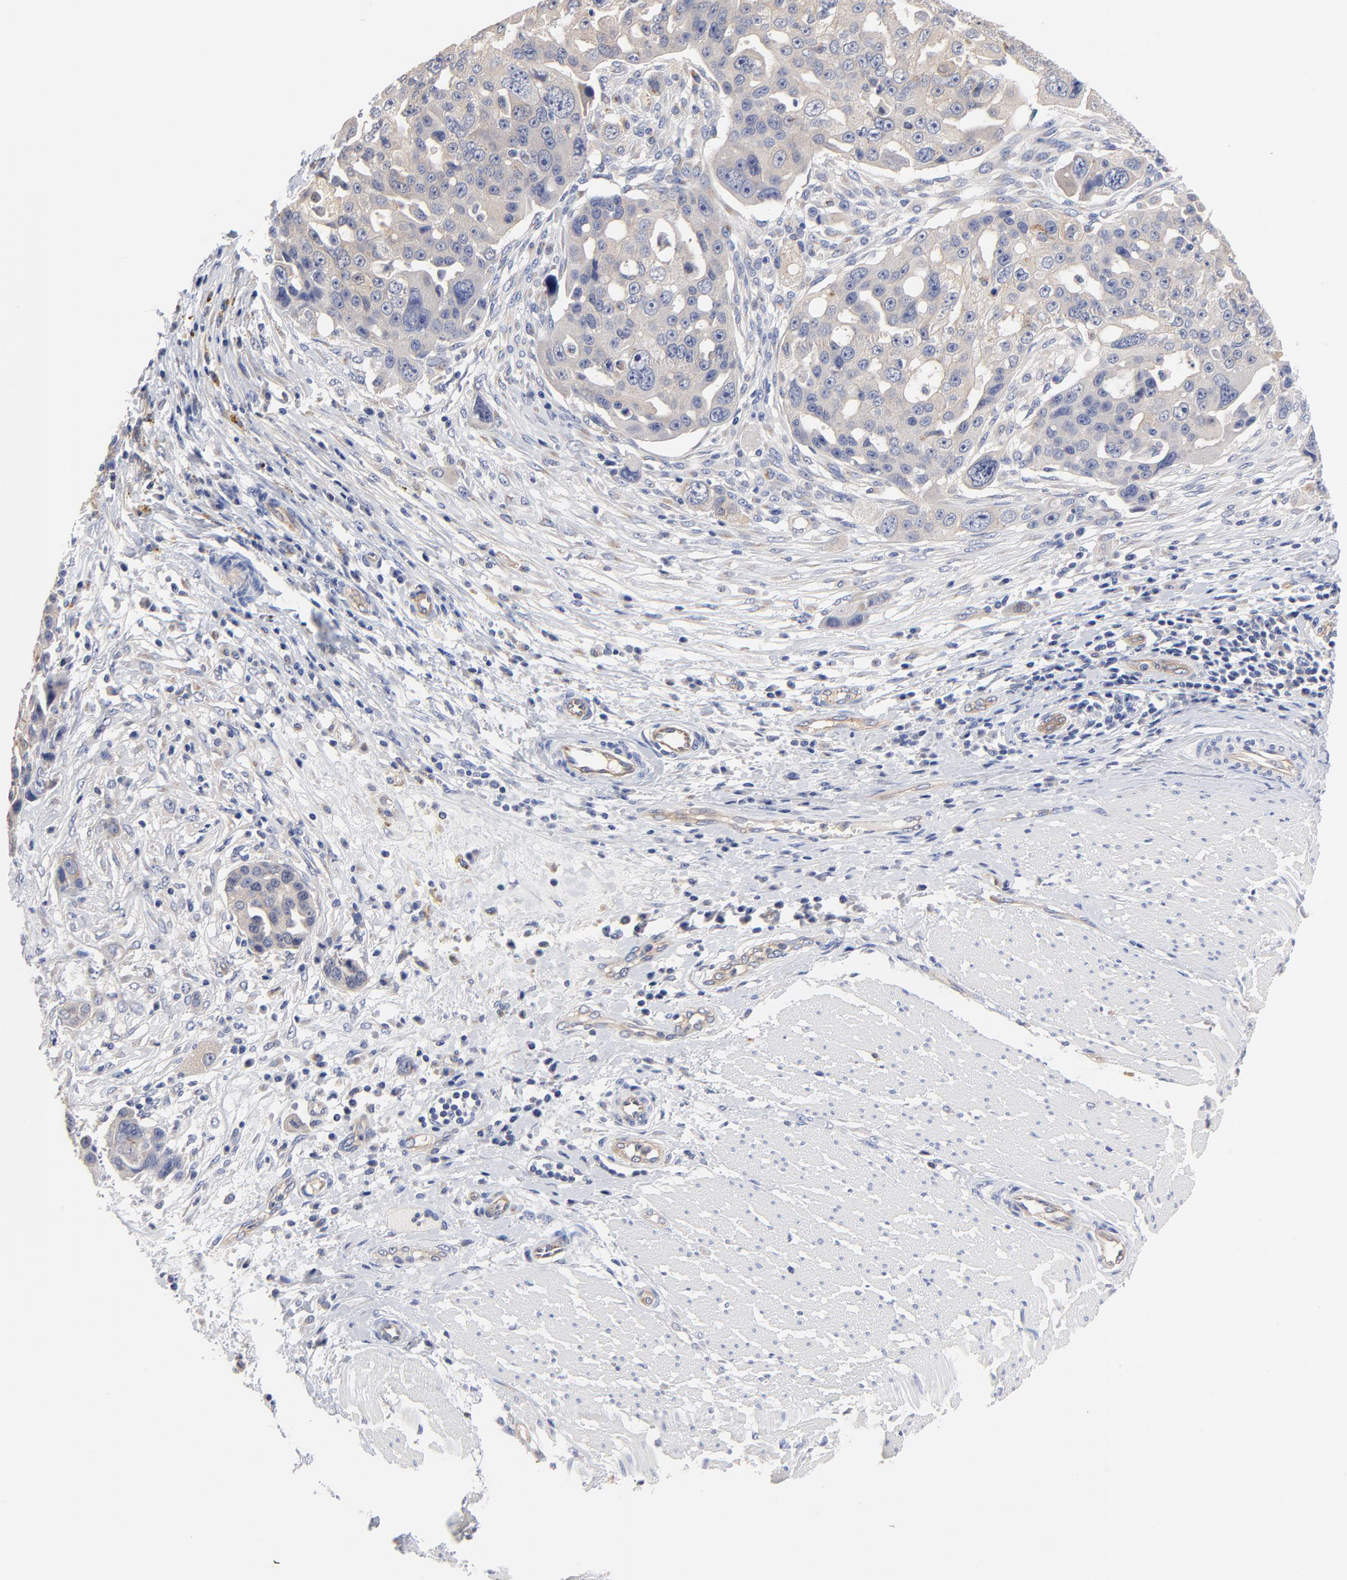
{"staining": {"intensity": "weak", "quantity": ">75%", "location": "cytoplasmic/membranous"}, "tissue": "ovarian cancer", "cell_type": "Tumor cells", "image_type": "cancer", "snomed": [{"axis": "morphology", "description": "Carcinoma, endometroid"}, {"axis": "topography", "description": "Ovary"}], "caption": "This is a histology image of IHC staining of ovarian endometroid carcinoma, which shows weak positivity in the cytoplasmic/membranous of tumor cells.", "gene": "FBXL2", "patient": {"sex": "female", "age": 75}}